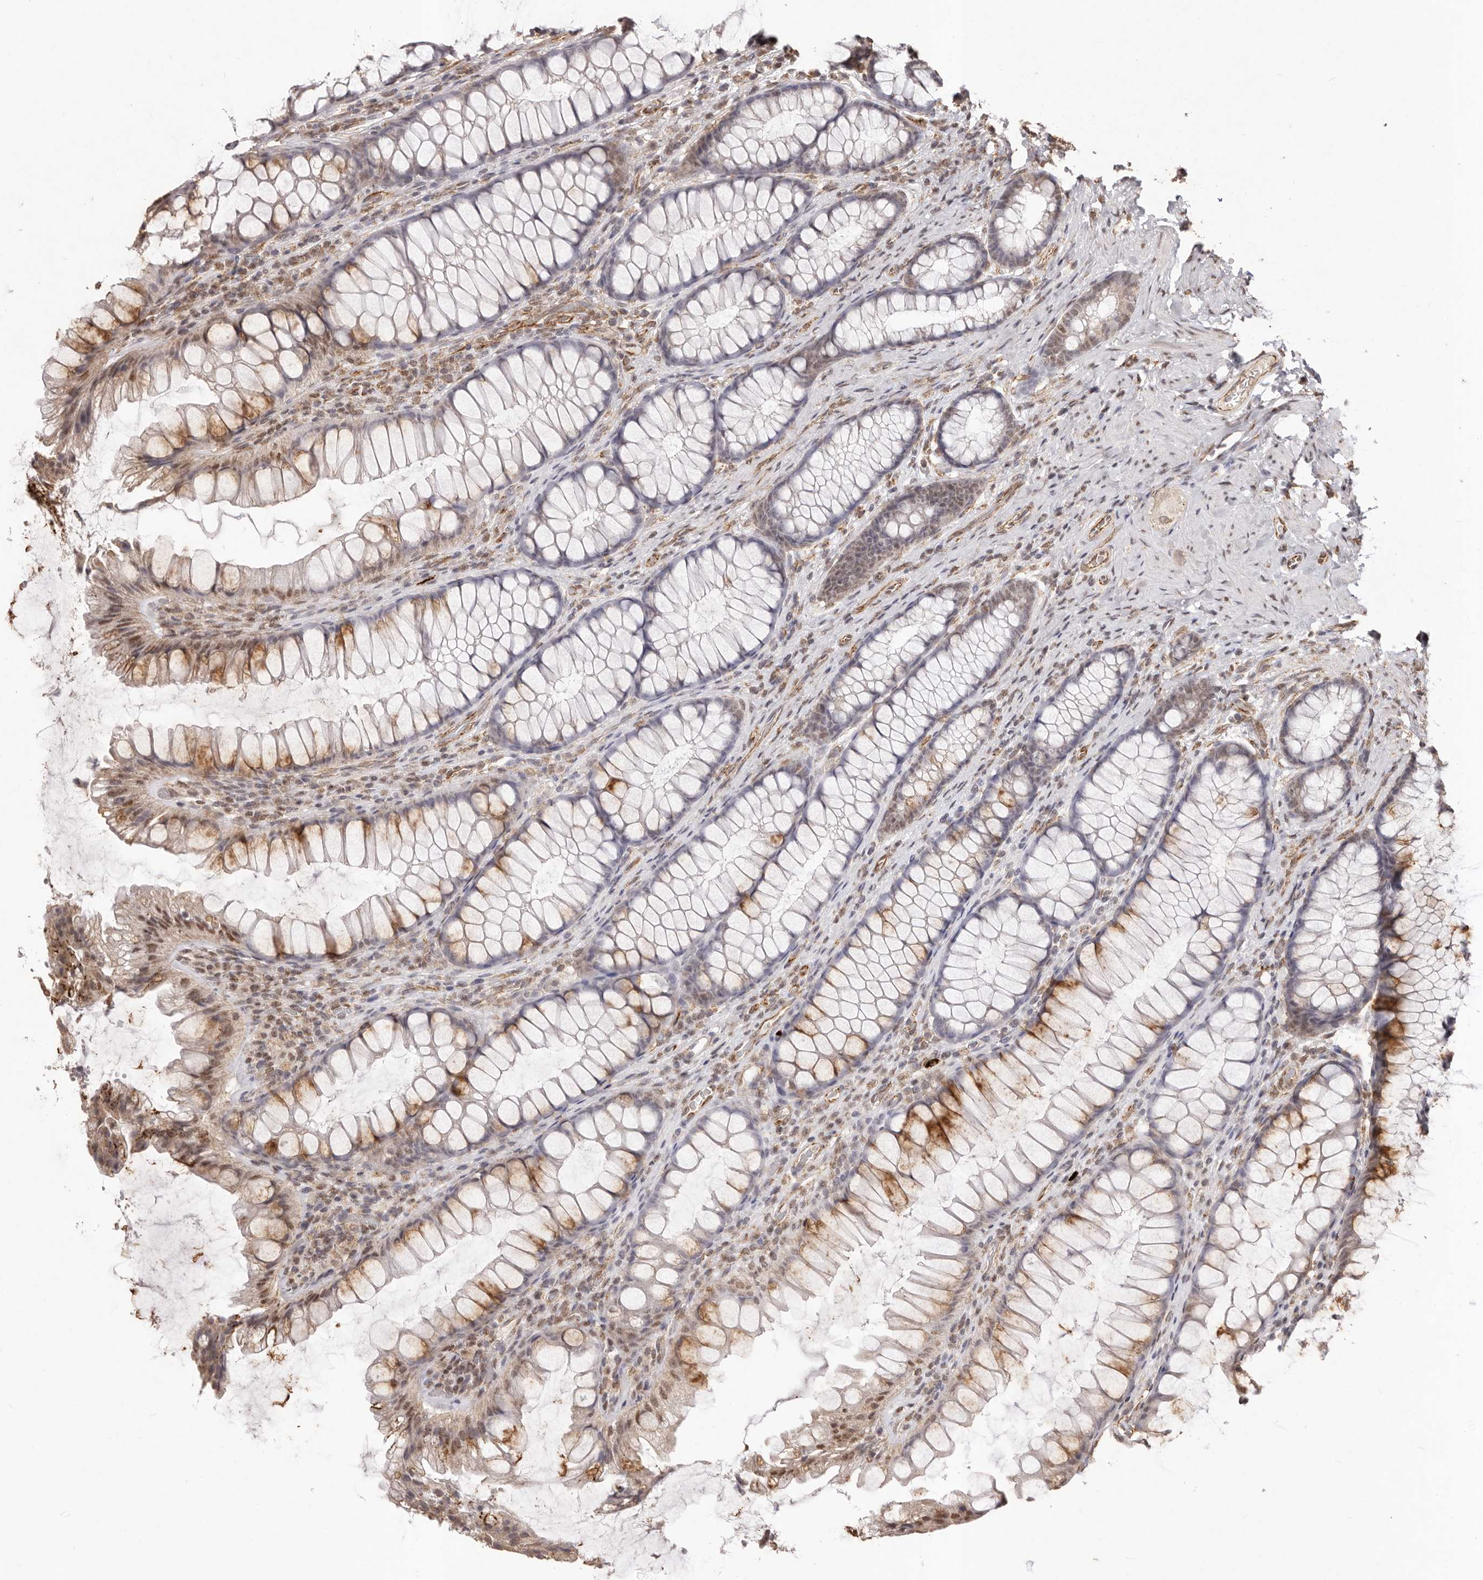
{"staining": {"intensity": "moderate", "quantity": ">75%", "location": "cytoplasmic/membranous"}, "tissue": "colon", "cell_type": "Endothelial cells", "image_type": "normal", "snomed": [{"axis": "morphology", "description": "Normal tissue, NOS"}, {"axis": "topography", "description": "Colon"}], "caption": "Colon stained for a protein (brown) reveals moderate cytoplasmic/membranous positive expression in approximately >75% of endothelial cells.", "gene": "RPS6KA5", "patient": {"sex": "female", "age": 62}}